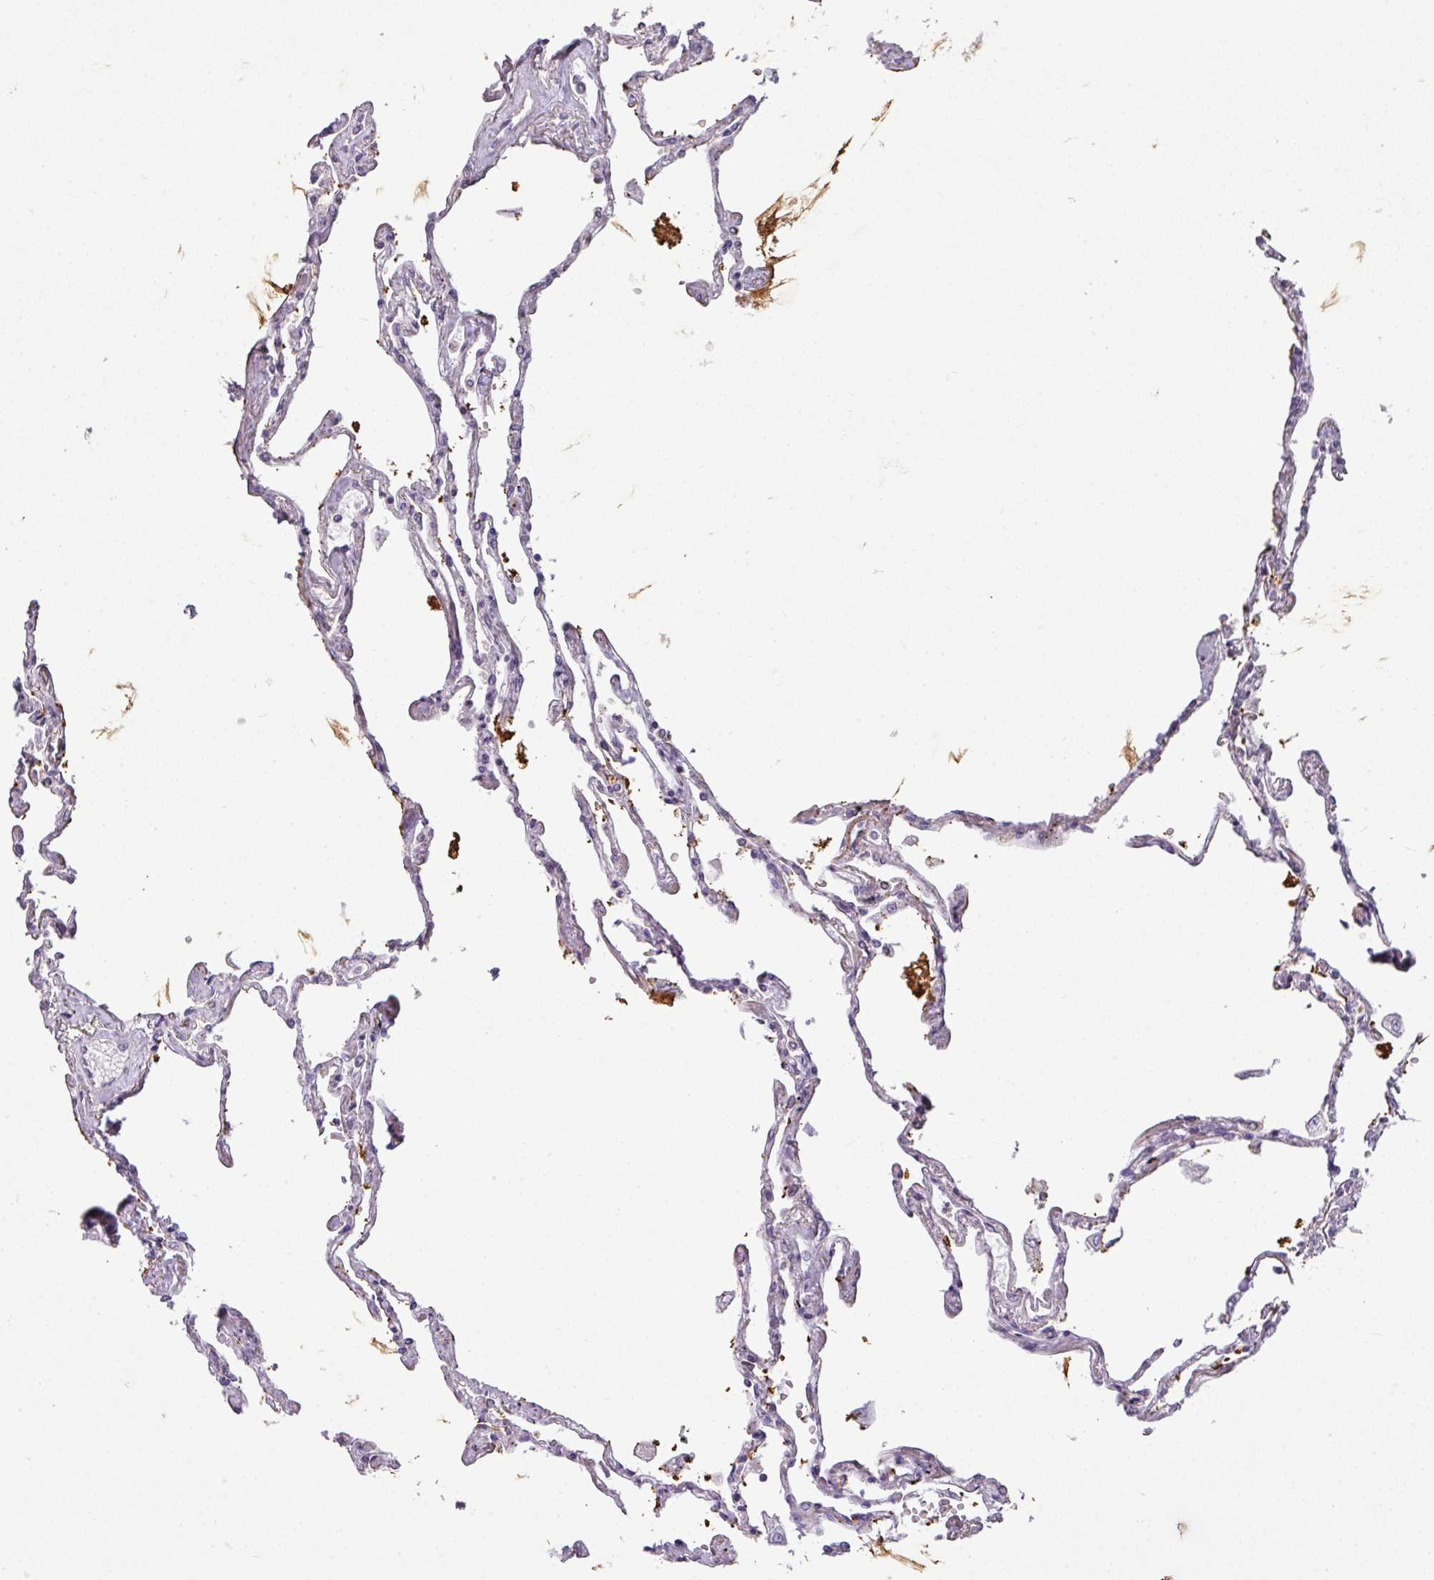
{"staining": {"intensity": "weak", "quantity": "25%-75%", "location": "cytoplasmic/membranous"}, "tissue": "lung", "cell_type": "Alveolar cells", "image_type": "normal", "snomed": [{"axis": "morphology", "description": "Normal tissue, NOS"}, {"axis": "topography", "description": "Lung"}], "caption": "The micrograph reveals immunohistochemical staining of unremarkable lung. There is weak cytoplasmic/membranous expression is appreciated in approximately 25%-75% of alveolar cells. (Brightfield microscopy of DAB IHC at high magnification).", "gene": "LY9", "patient": {"sex": "female", "age": 67}}